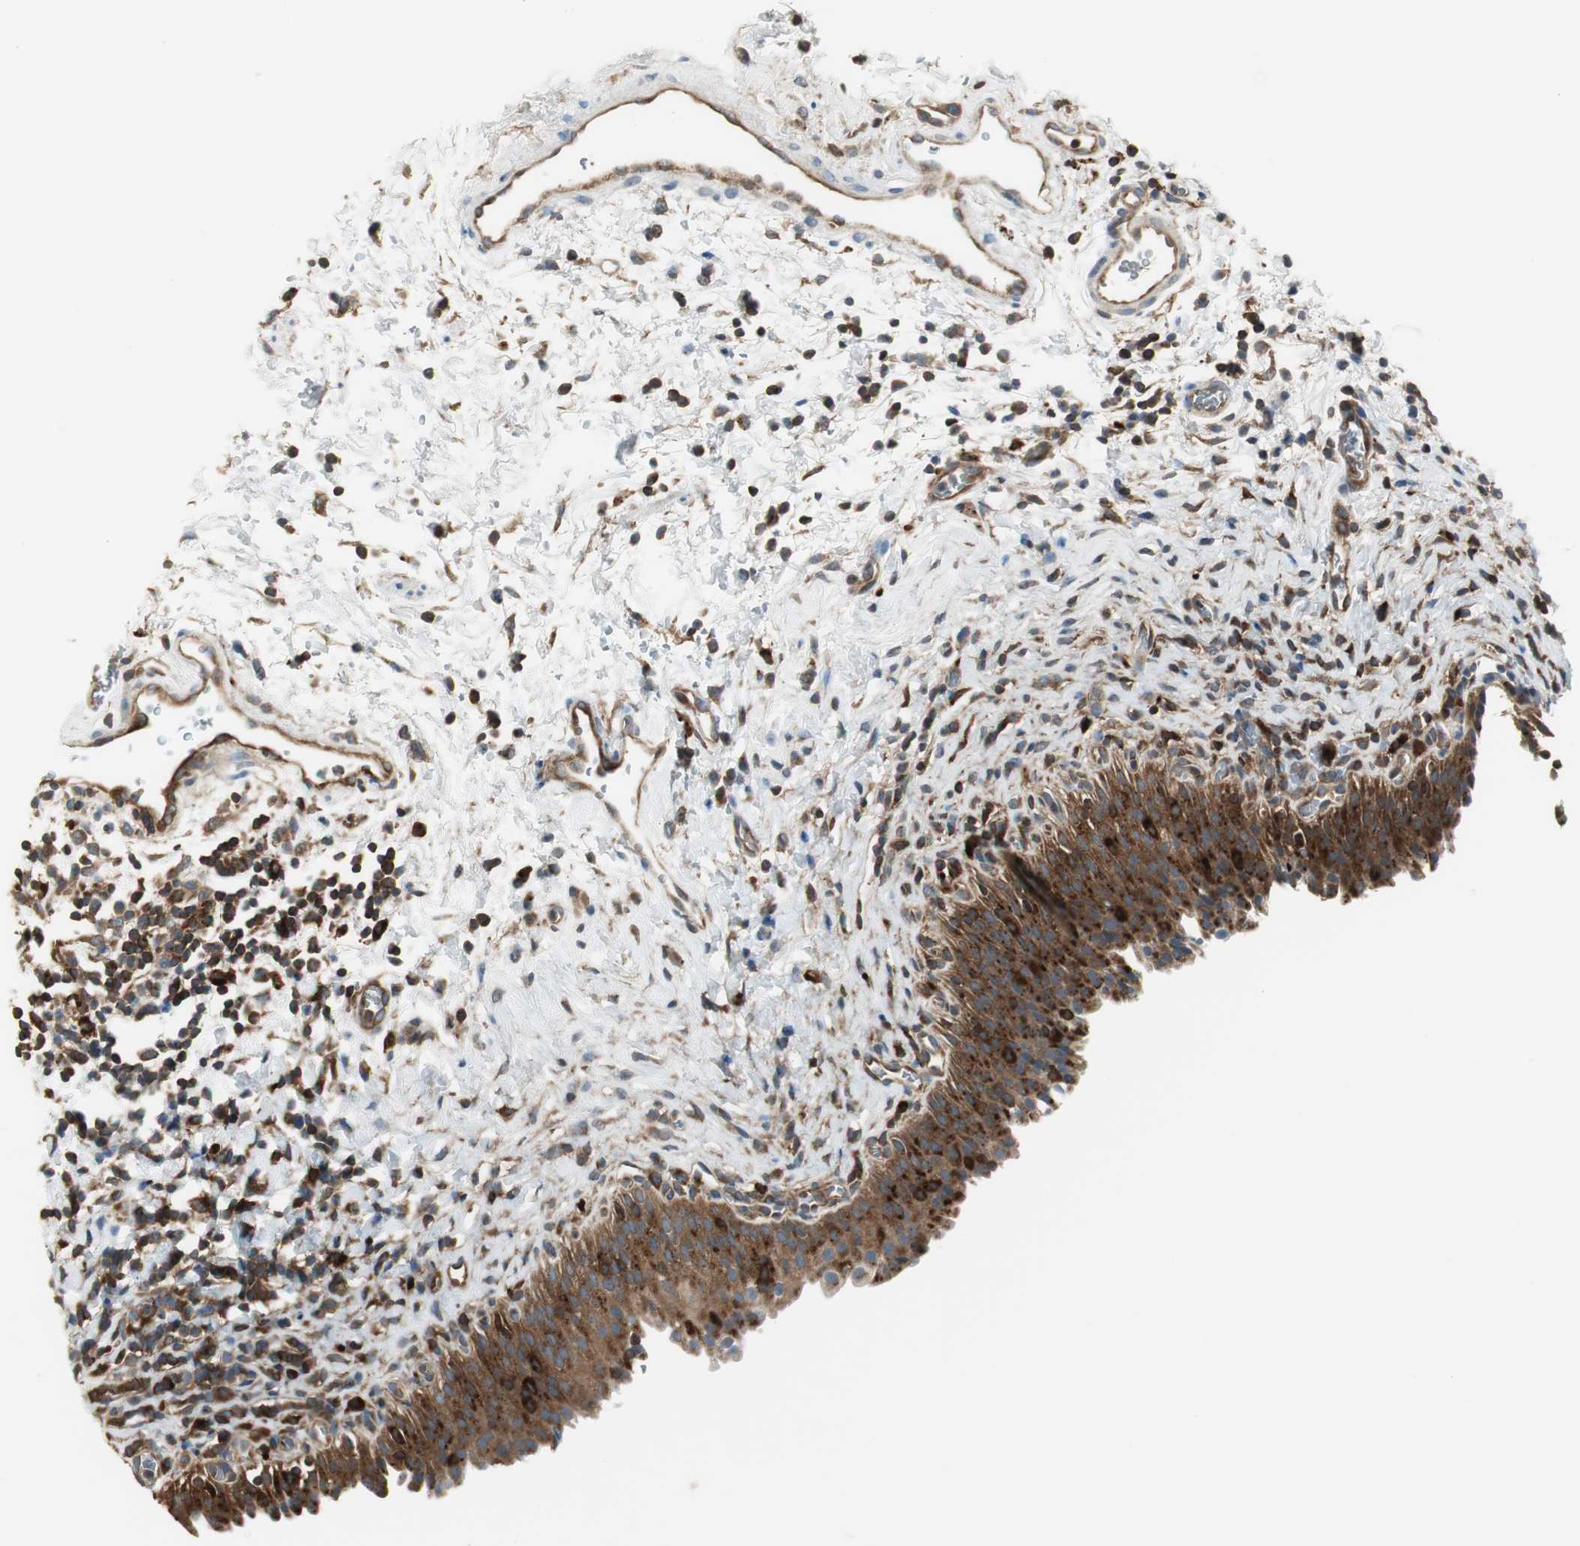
{"staining": {"intensity": "strong", "quantity": ">75%", "location": "cytoplasmic/membranous"}, "tissue": "urinary bladder", "cell_type": "Urothelial cells", "image_type": "normal", "snomed": [{"axis": "morphology", "description": "Normal tissue, NOS"}, {"axis": "topography", "description": "Urinary bladder"}], "caption": "This micrograph displays immunohistochemistry (IHC) staining of benign urinary bladder, with high strong cytoplasmic/membranous expression in about >75% of urothelial cells.", "gene": "NCK1", "patient": {"sex": "male", "age": 51}}